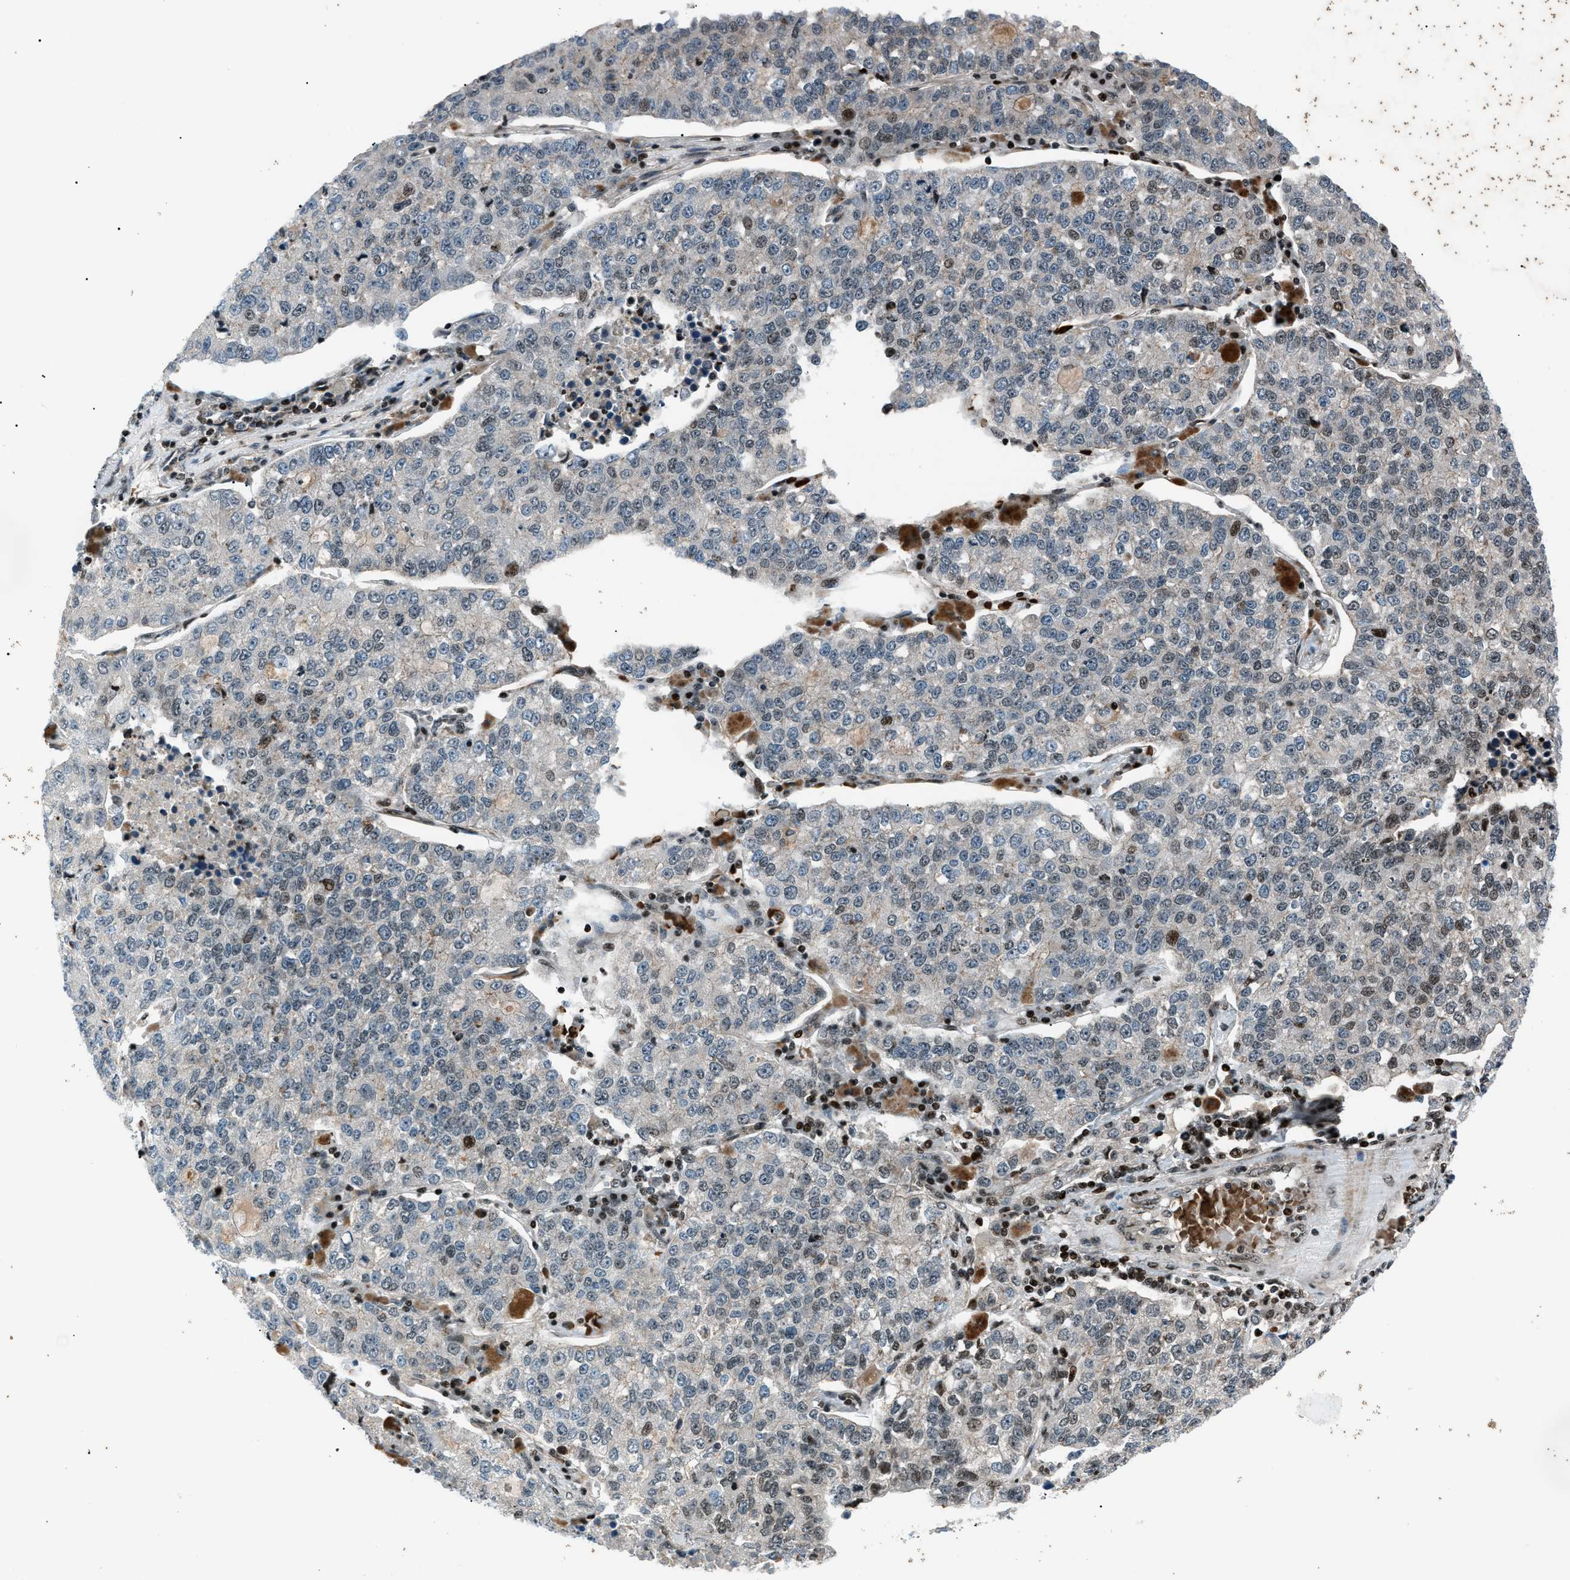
{"staining": {"intensity": "weak", "quantity": "<25%", "location": "nuclear"}, "tissue": "lung cancer", "cell_type": "Tumor cells", "image_type": "cancer", "snomed": [{"axis": "morphology", "description": "Adenocarcinoma, NOS"}, {"axis": "topography", "description": "Lung"}], "caption": "IHC photomicrograph of neoplastic tissue: human adenocarcinoma (lung) stained with DAB reveals no significant protein expression in tumor cells.", "gene": "PRKX", "patient": {"sex": "male", "age": 49}}